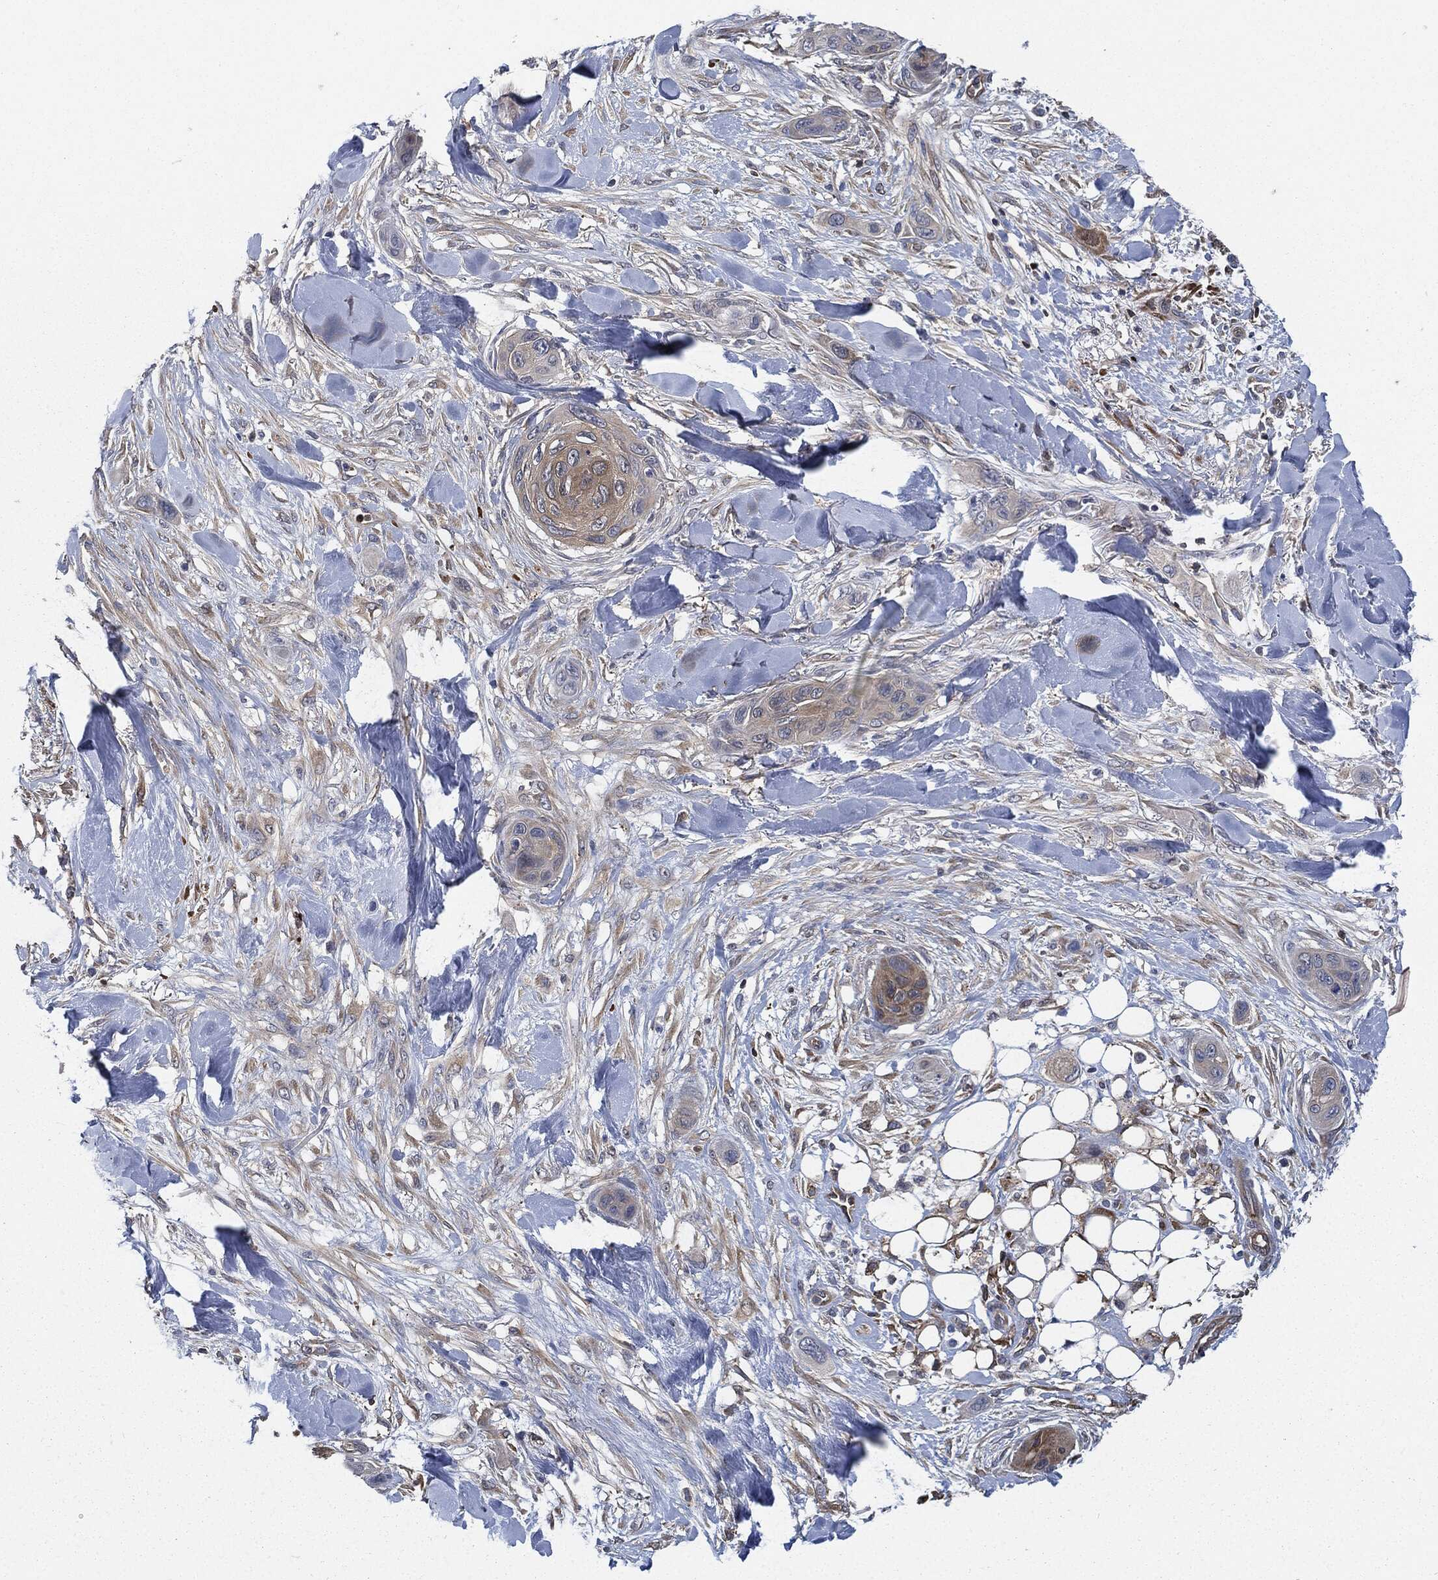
{"staining": {"intensity": "negative", "quantity": "none", "location": "none"}, "tissue": "skin cancer", "cell_type": "Tumor cells", "image_type": "cancer", "snomed": [{"axis": "morphology", "description": "Squamous cell carcinoma, NOS"}, {"axis": "topography", "description": "Skin"}], "caption": "An immunohistochemistry (IHC) micrograph of skin cancer (squamous cell carcinoma) is shown. There is no staining in tumor cells of skin cancer (squamous cell carcinoma).", "gene": "PRDX2", "patient": {"sex": "male", "age": 78}}